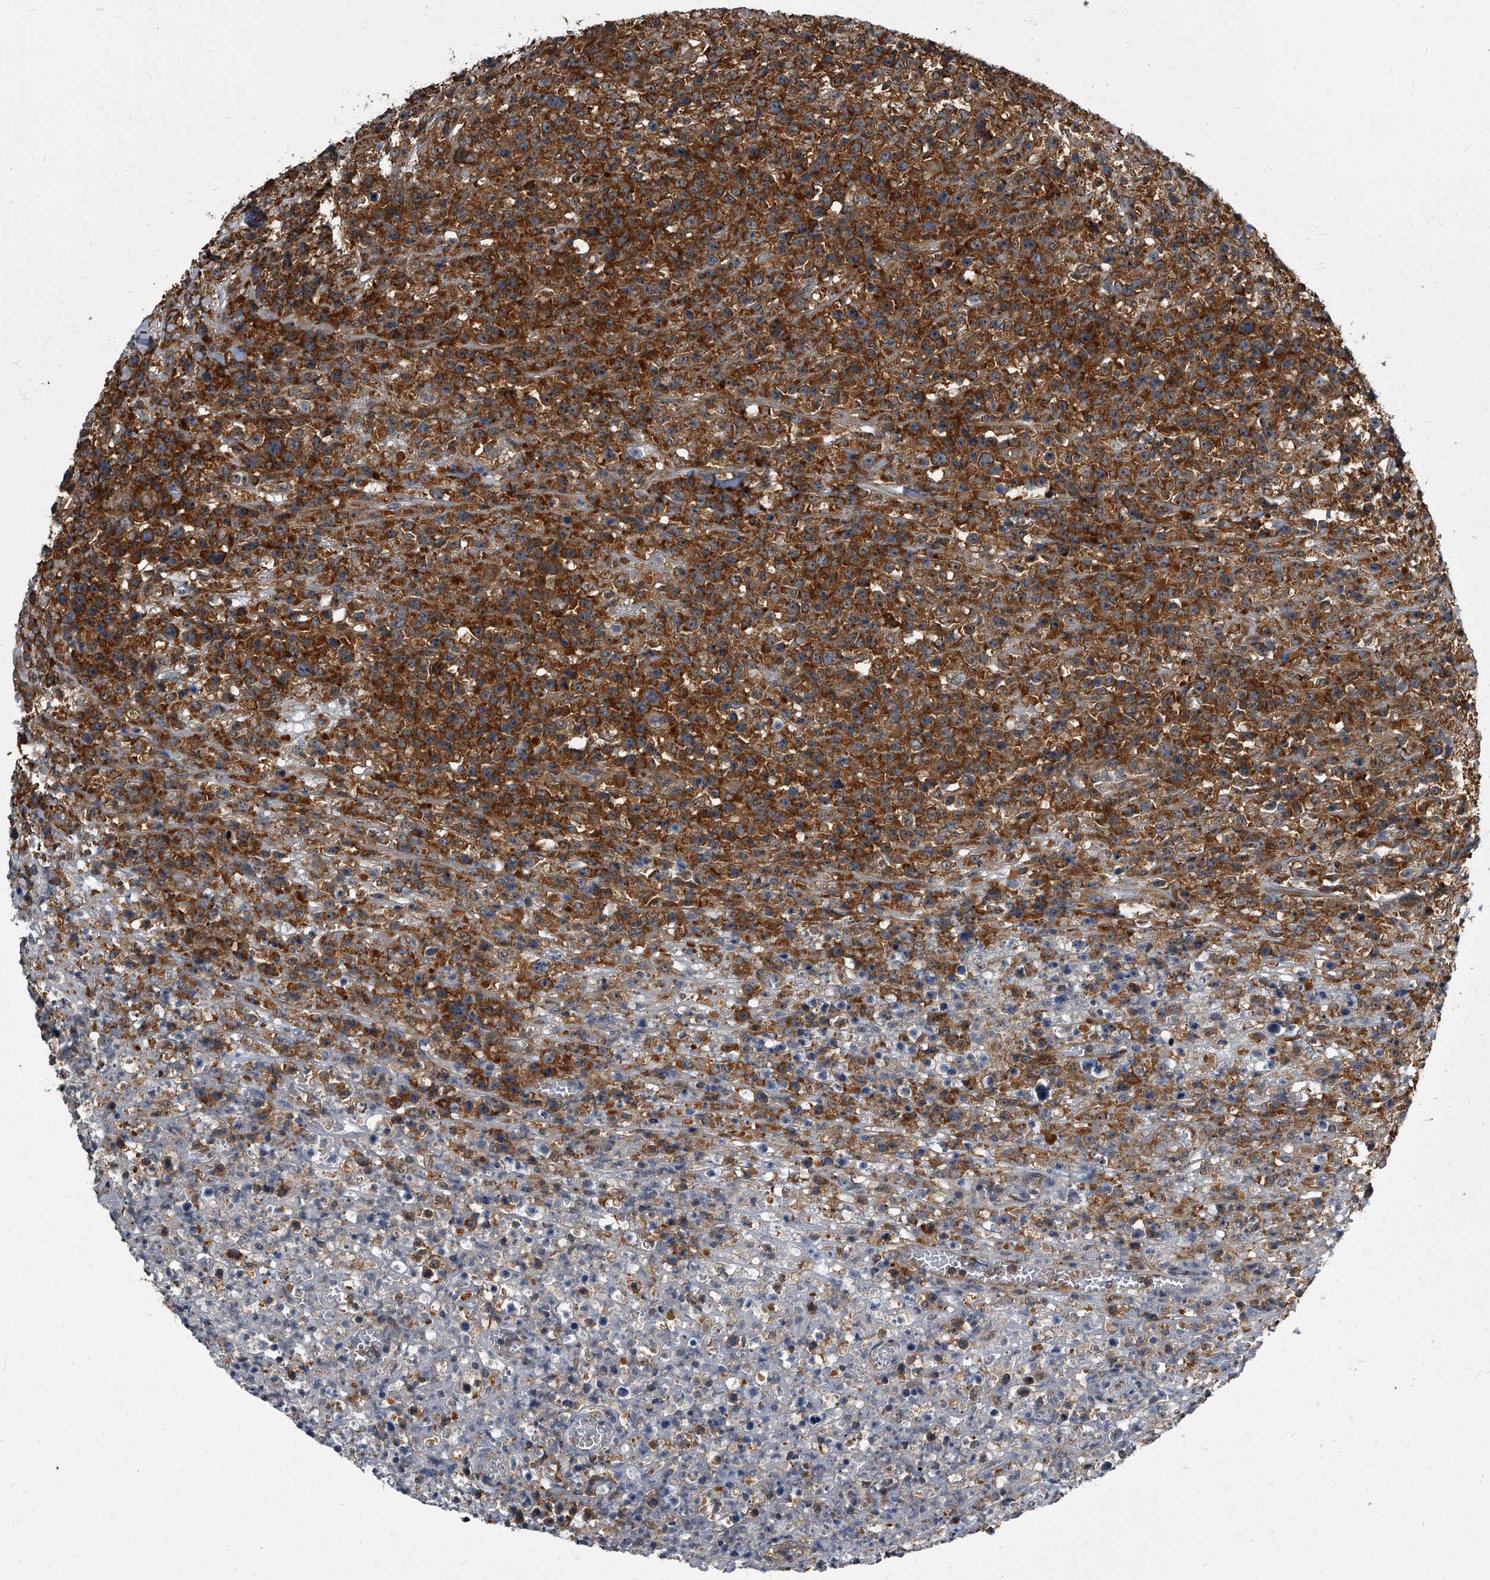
{"staining": {"intensity": "strong", "quantity": ">75%", "location": "cytoplasmic/membranous"}, "tissue": "lymphoma", "cell_type": "Tumor cells", "image_type": "cancer", "snomed": [{"axis": "morphology", "description": "Malignant lymphoma, non-Hodgkin's type, High grade"}, {"axis": "topography", "description": "Colon"}], "caption": "Immunohistochemistry (IHC) (DAB (3,3'-diaminobenzidine)) staining of malignant lymphoma, non-Hodgkin's type (high-grade) exhibits strong cytoplasmic/membranous protein positivity in approximately >75% of tumor cells.", "gene": "CDV3", "patient": {"sex": "female", "age": 53}}